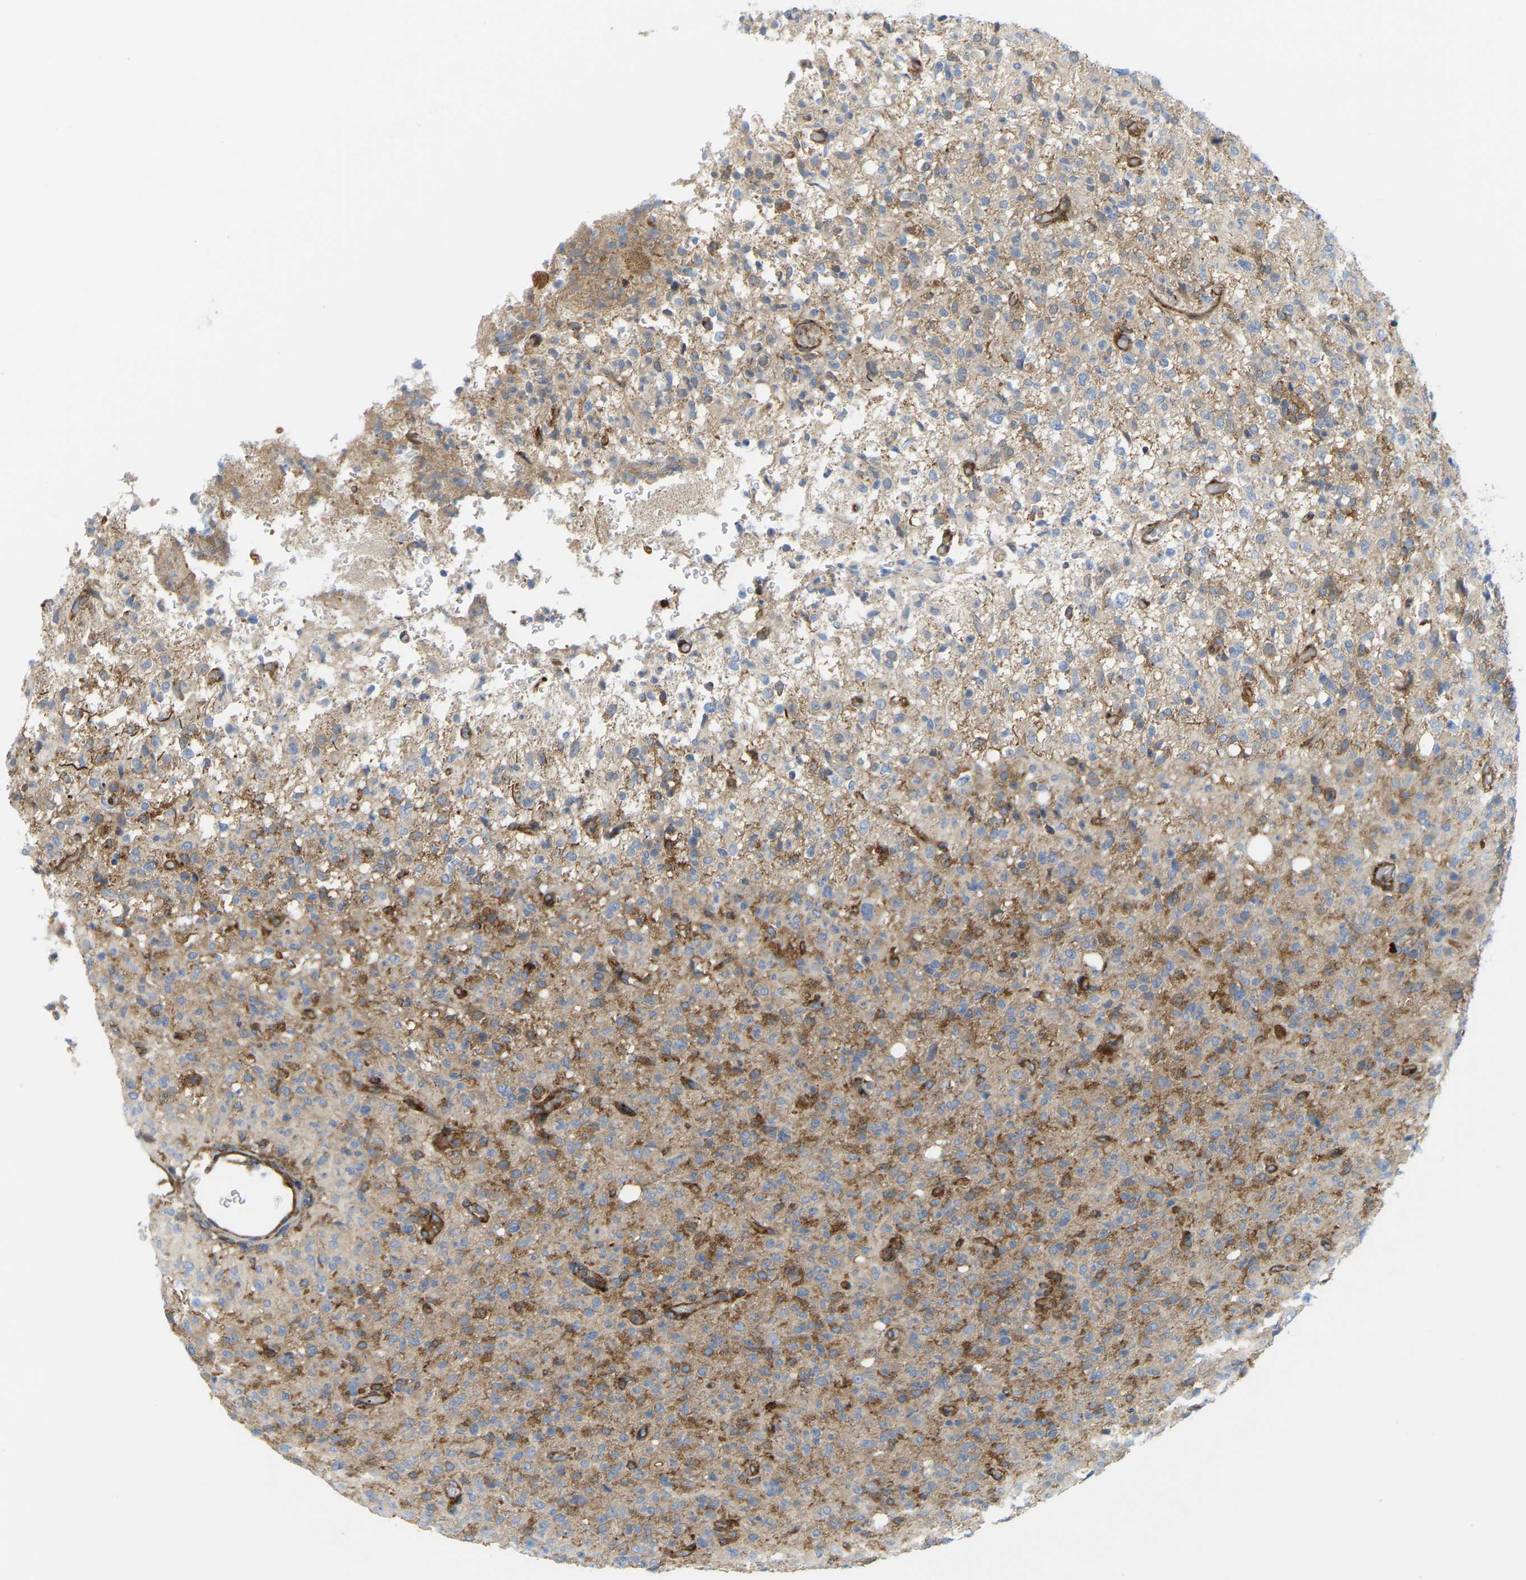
{"staining": {"intensity": "moderate", "quantity": "<25%", "location": "cytoplasmic/membranous"}, "tissue": "glioma", "cell_type": "Tumor cells", "image_type": "cancer", "snomed": [{"axis": "morphology", "description": "Glioma, malignant, High grade"}, {"axis": "topography", "description": "Brain"}], "caption": "Tumor cells reveal low levels of moderate cytoplasmic/membranous expression in approximately <25% of cells in human glioma. (DAB (3,3'-diaminobenzidine) IHC with brightfield microscopy, high magnification).", "gene": "PICALM", "patient": {"sex": "female", "age": 57}}